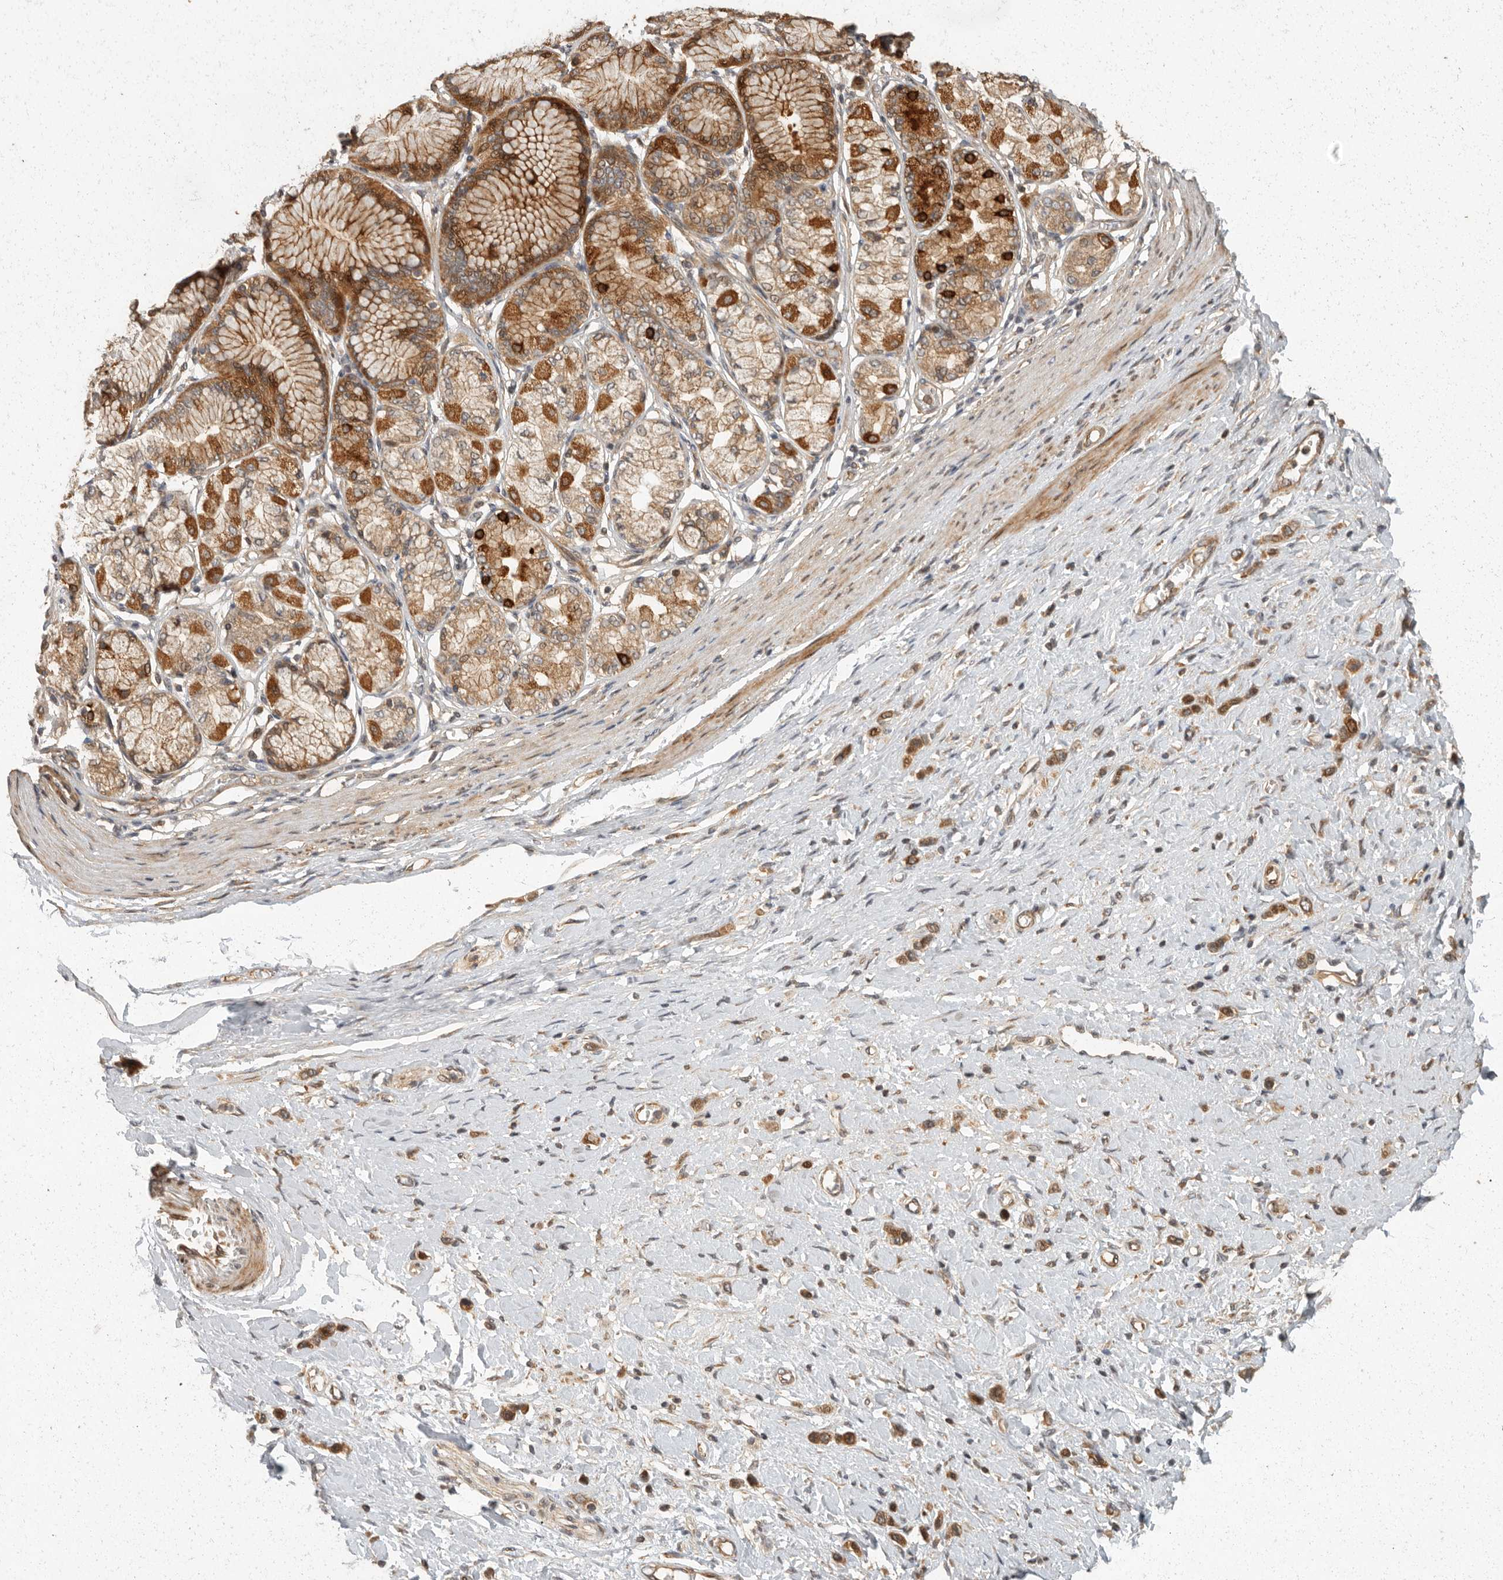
{"staining": {"intensity": "moderate", "quantity": ">75%", "location": "cytoplasmic/membranous,nuclear"}, "tissue": "stomach cancer", "cell_type": "Tumor cells", "image_type": "cancer", "snomed": [{"axis": "morphology", "description": "Adenocarcinoma, NOS"}, {"axis": "topography", "description": "Stomach"}], "caption": "Stomach adenocarcinoma stained with immunohistochemistry (IHC) reveals moderate cytoplasmic/membranous and nuclear positivity in about >75% of tumor cells.", "gene": "SWT1", "patient": {"sex": "female", "age": 65}}